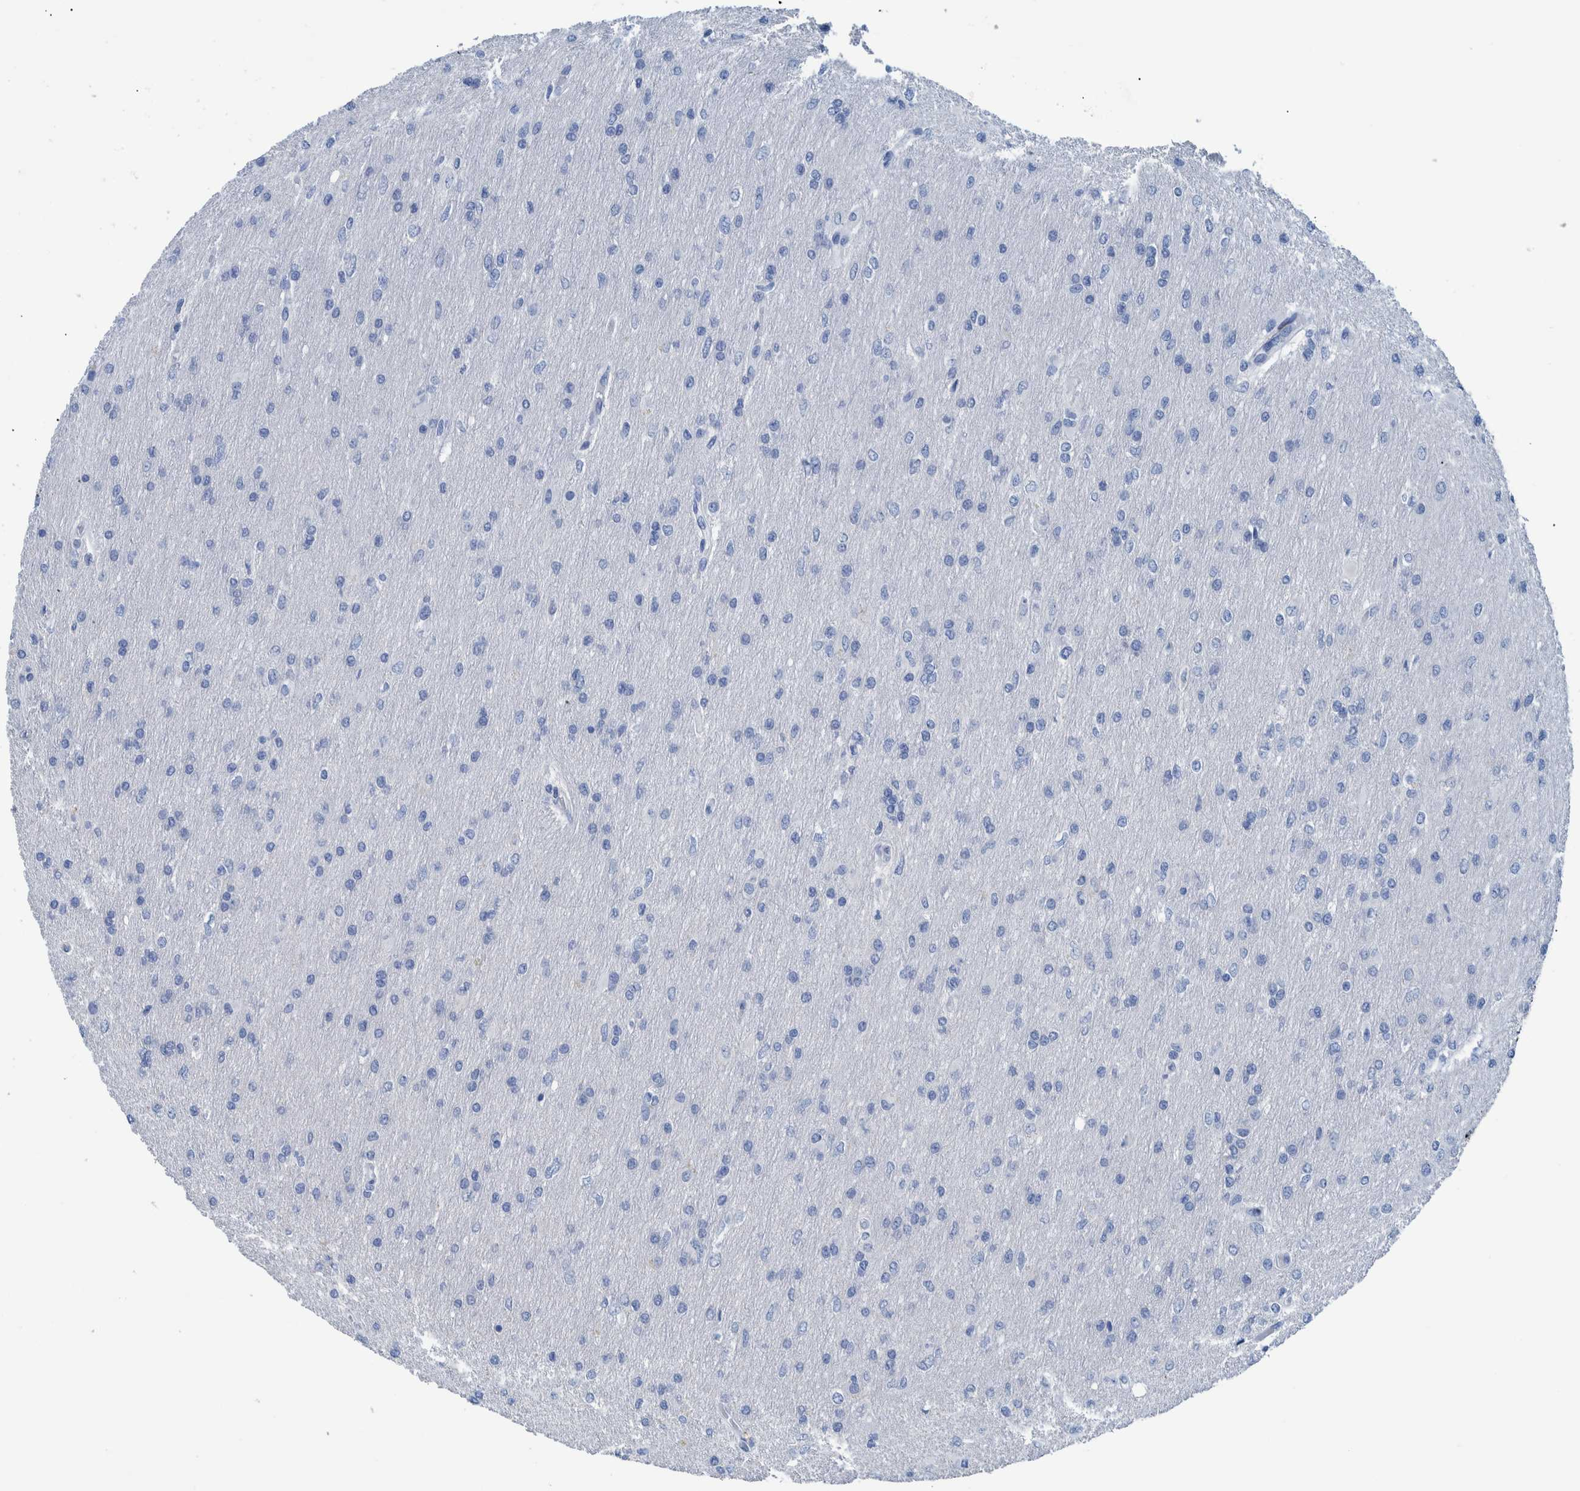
{"staining": {"intensity": "negative", "quantity": "none", "location": "none"}, "tissue": "glioma", "cell_type": "Tumor cells", "image_type": "cancer", "snomed": [{"axis": "morphology", "description": "Glioma, malignant, High grade"}, {"axis": "topography", "description": "Cerebral cortex"}], "caption": "Malignant high-grade glioma stained for a protein using immunohistochemistry (IHC) exhibits no staining tumor cells.", "gene": "IDO1", "patient": {"sex": "female", "age": 36}}